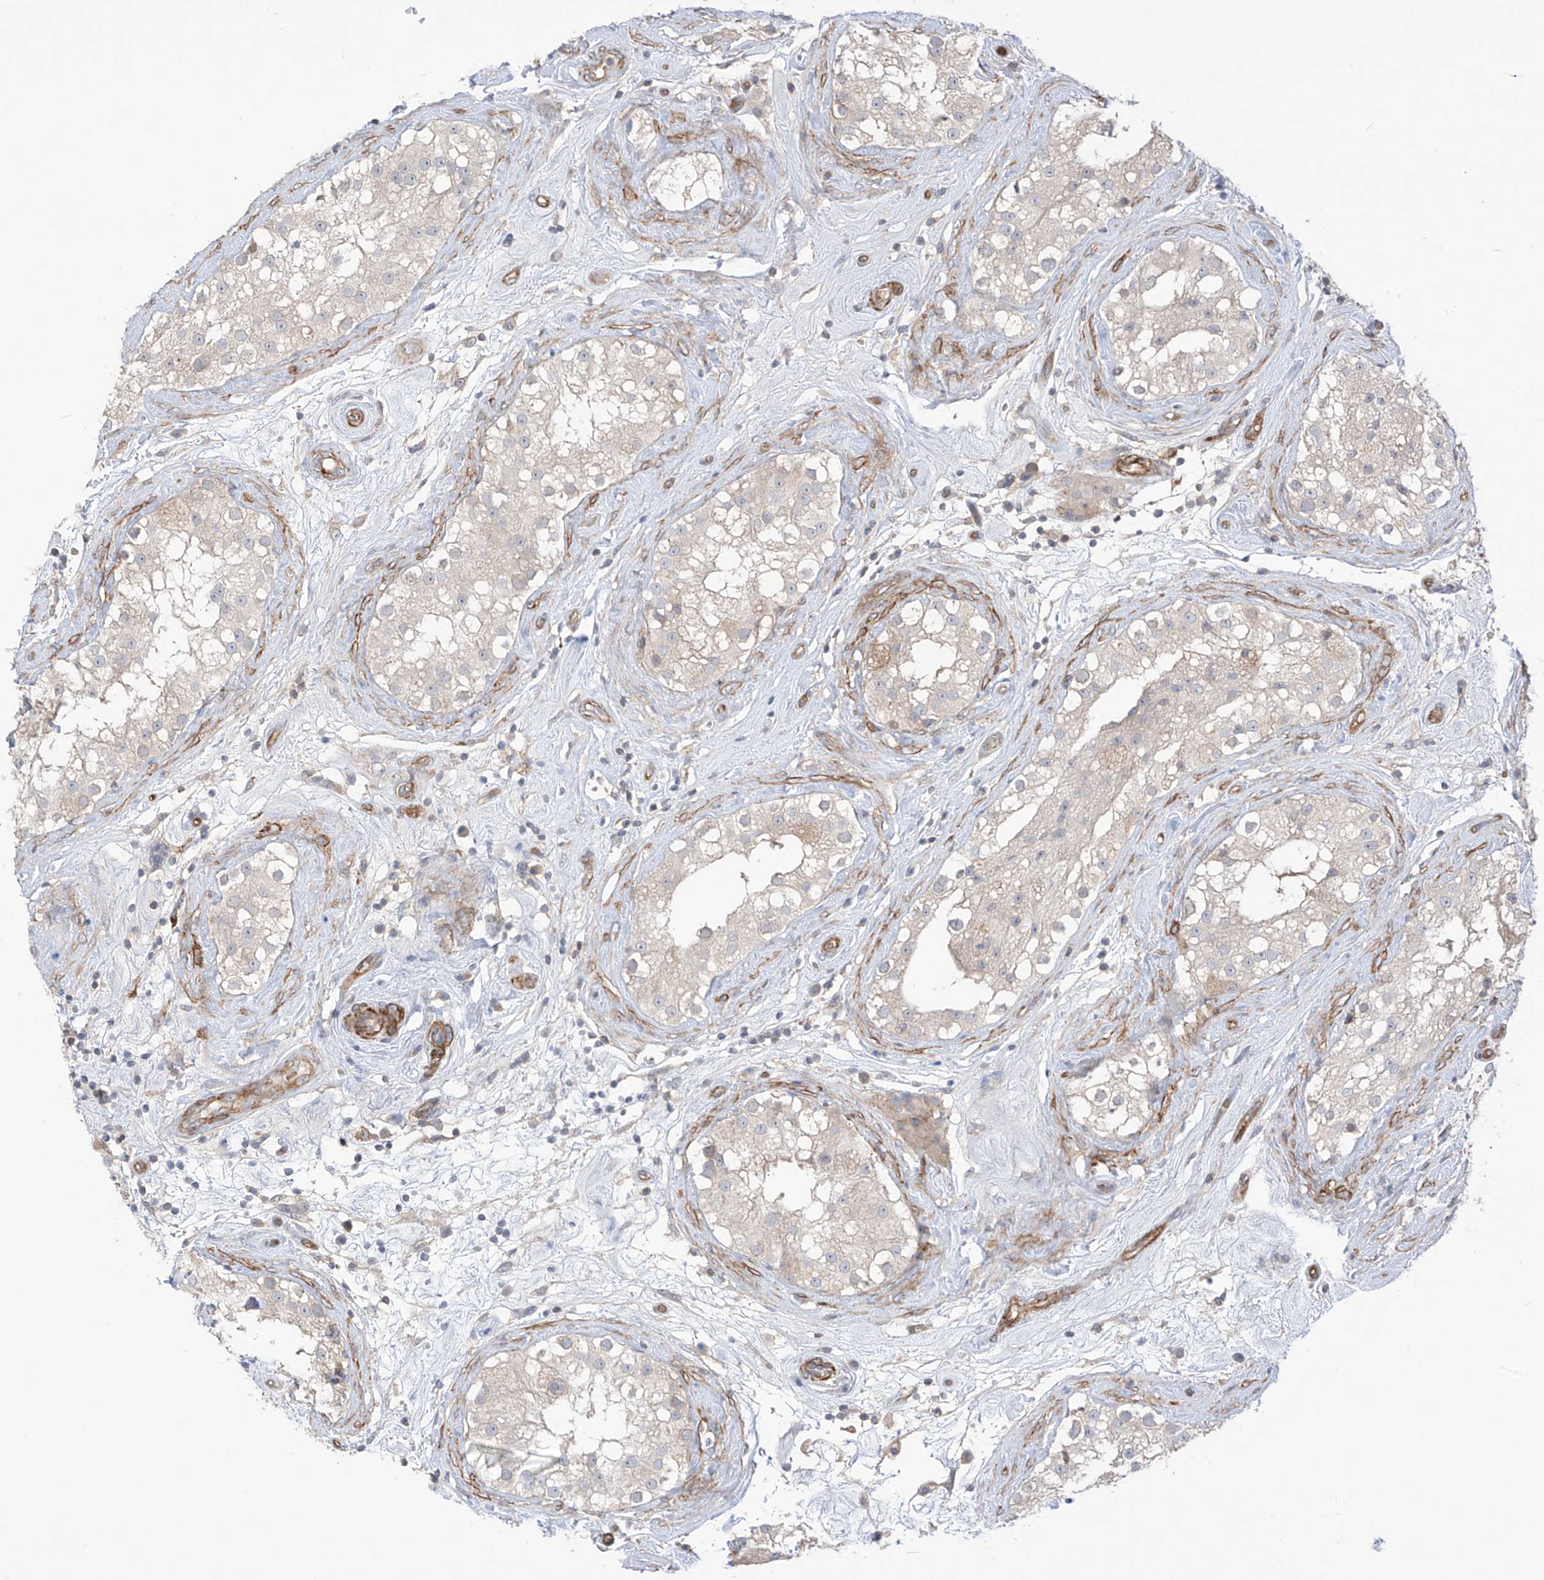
{"staining": {"intensity": "weak", "quantity": "25%-75%", "location": "cytoplasmic/membranous,nuclear"}, "tissue": "testis", "cell_type": "Cells in seminiferous ducts", "image_type": "normal", "snomed": [{"axis": "morphology", "description": "Normal tissue, NOS"}, {"axis": "topography", "description": "Testis"}], "caption": "Immunohistochemical staining of unremarkable testis displays low levels of weak cytoplasmic/membranous,nuclear positivity in about 25%-75% of cells in seminiferous ducts.", "gene": "TRMU", "patient": {"sex": "male", "age": 84}}